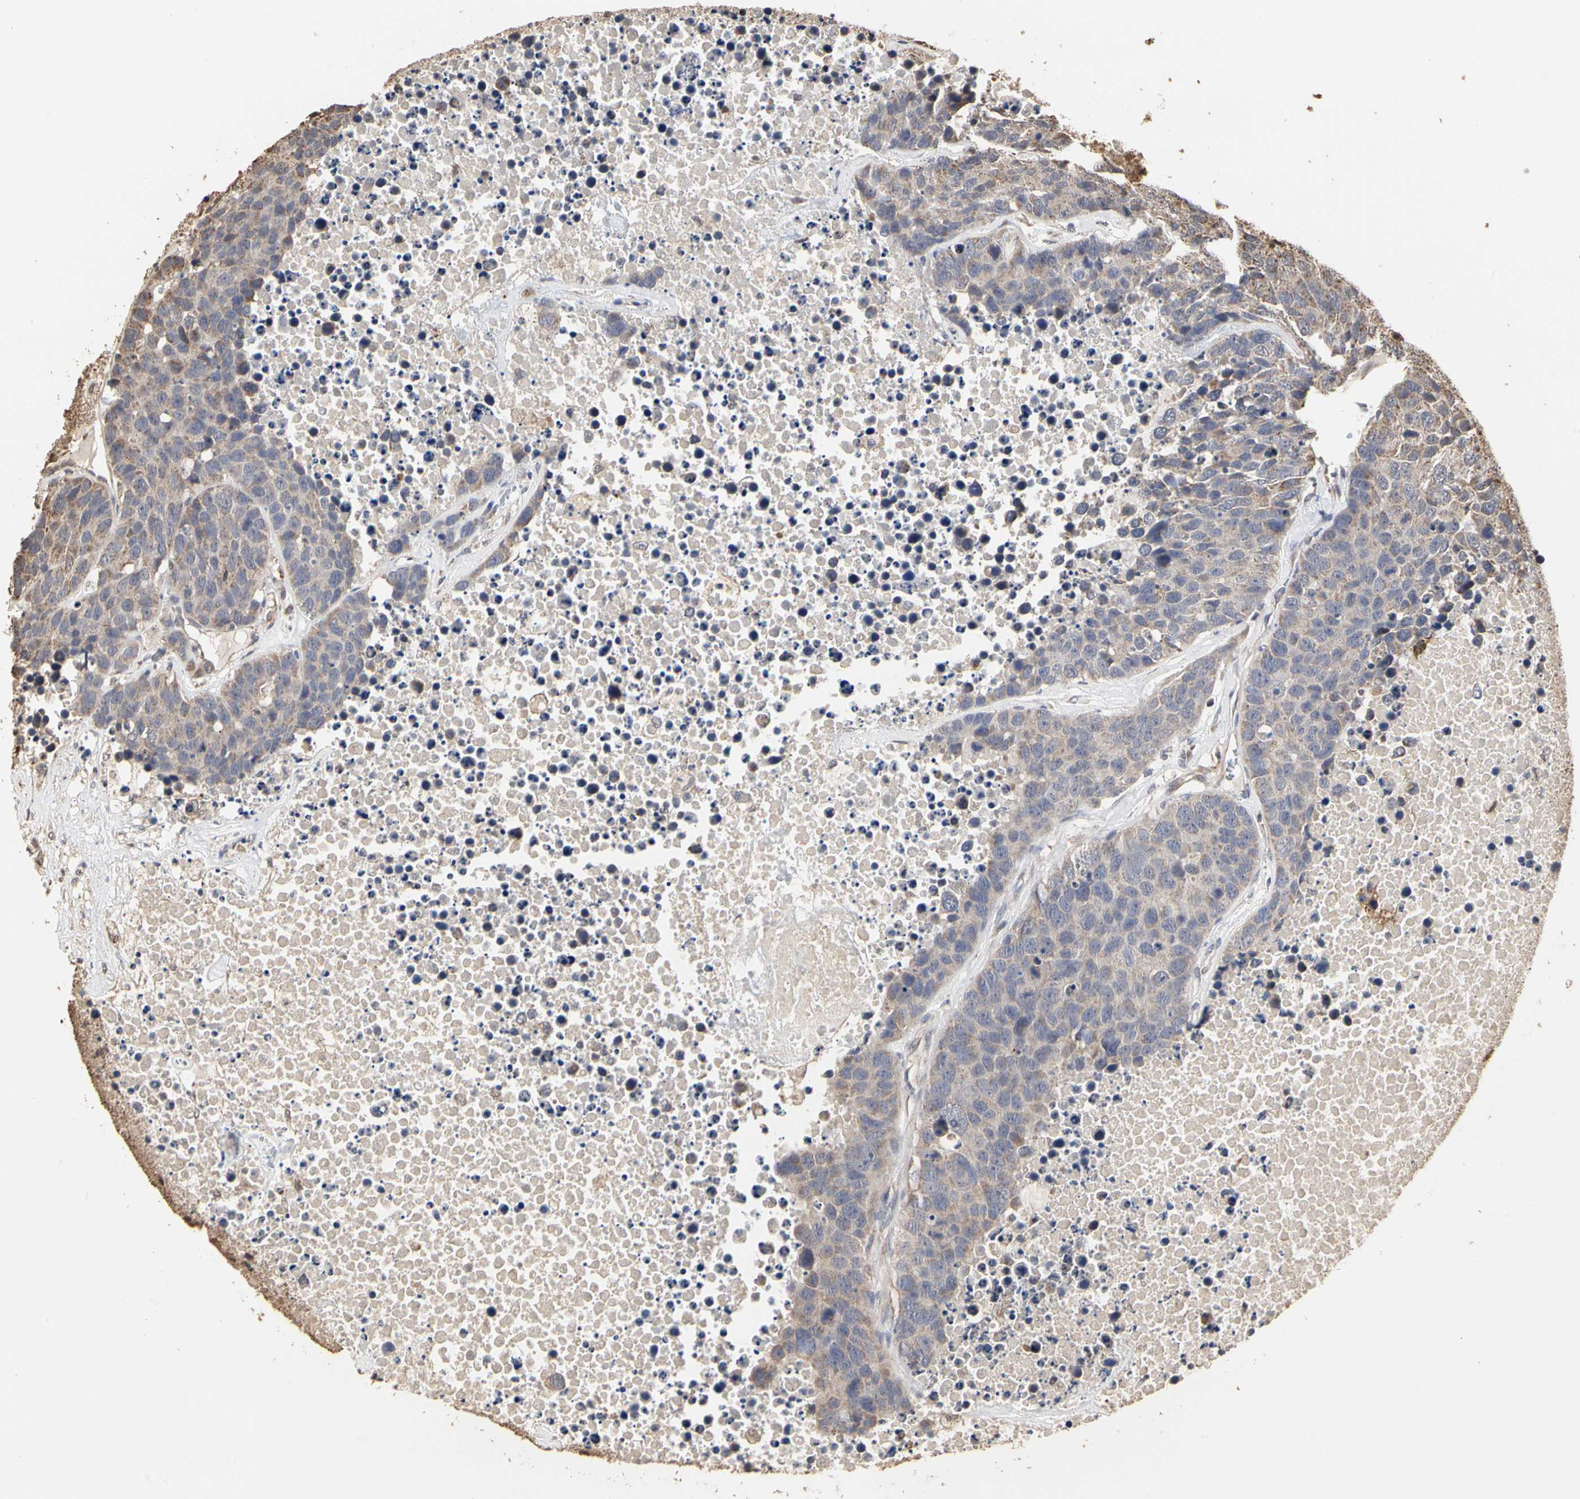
{"staining": {"intensity": "weak", "quantity": ">75%", "location": "cytoplasmic/membranous"}, "tissue": "carcinoid", "cell_type": "Tumor cells", "image_type": "cancer", "snomed": [{"axis": "morphology", "description": "Carcinoid, malignant, NOS"}, {"axis": "topography", "description": "Lung"}], "caption": "A brown stain labels weak cytoplasmic/membranous staining of a protein in human carcinoid (malignant) tumor cells. (brown staining indicates protein expression, while blue staining denotes nuclei).", "gene": "TAOK1", "patient": {"sex": "male", "age": 60}}